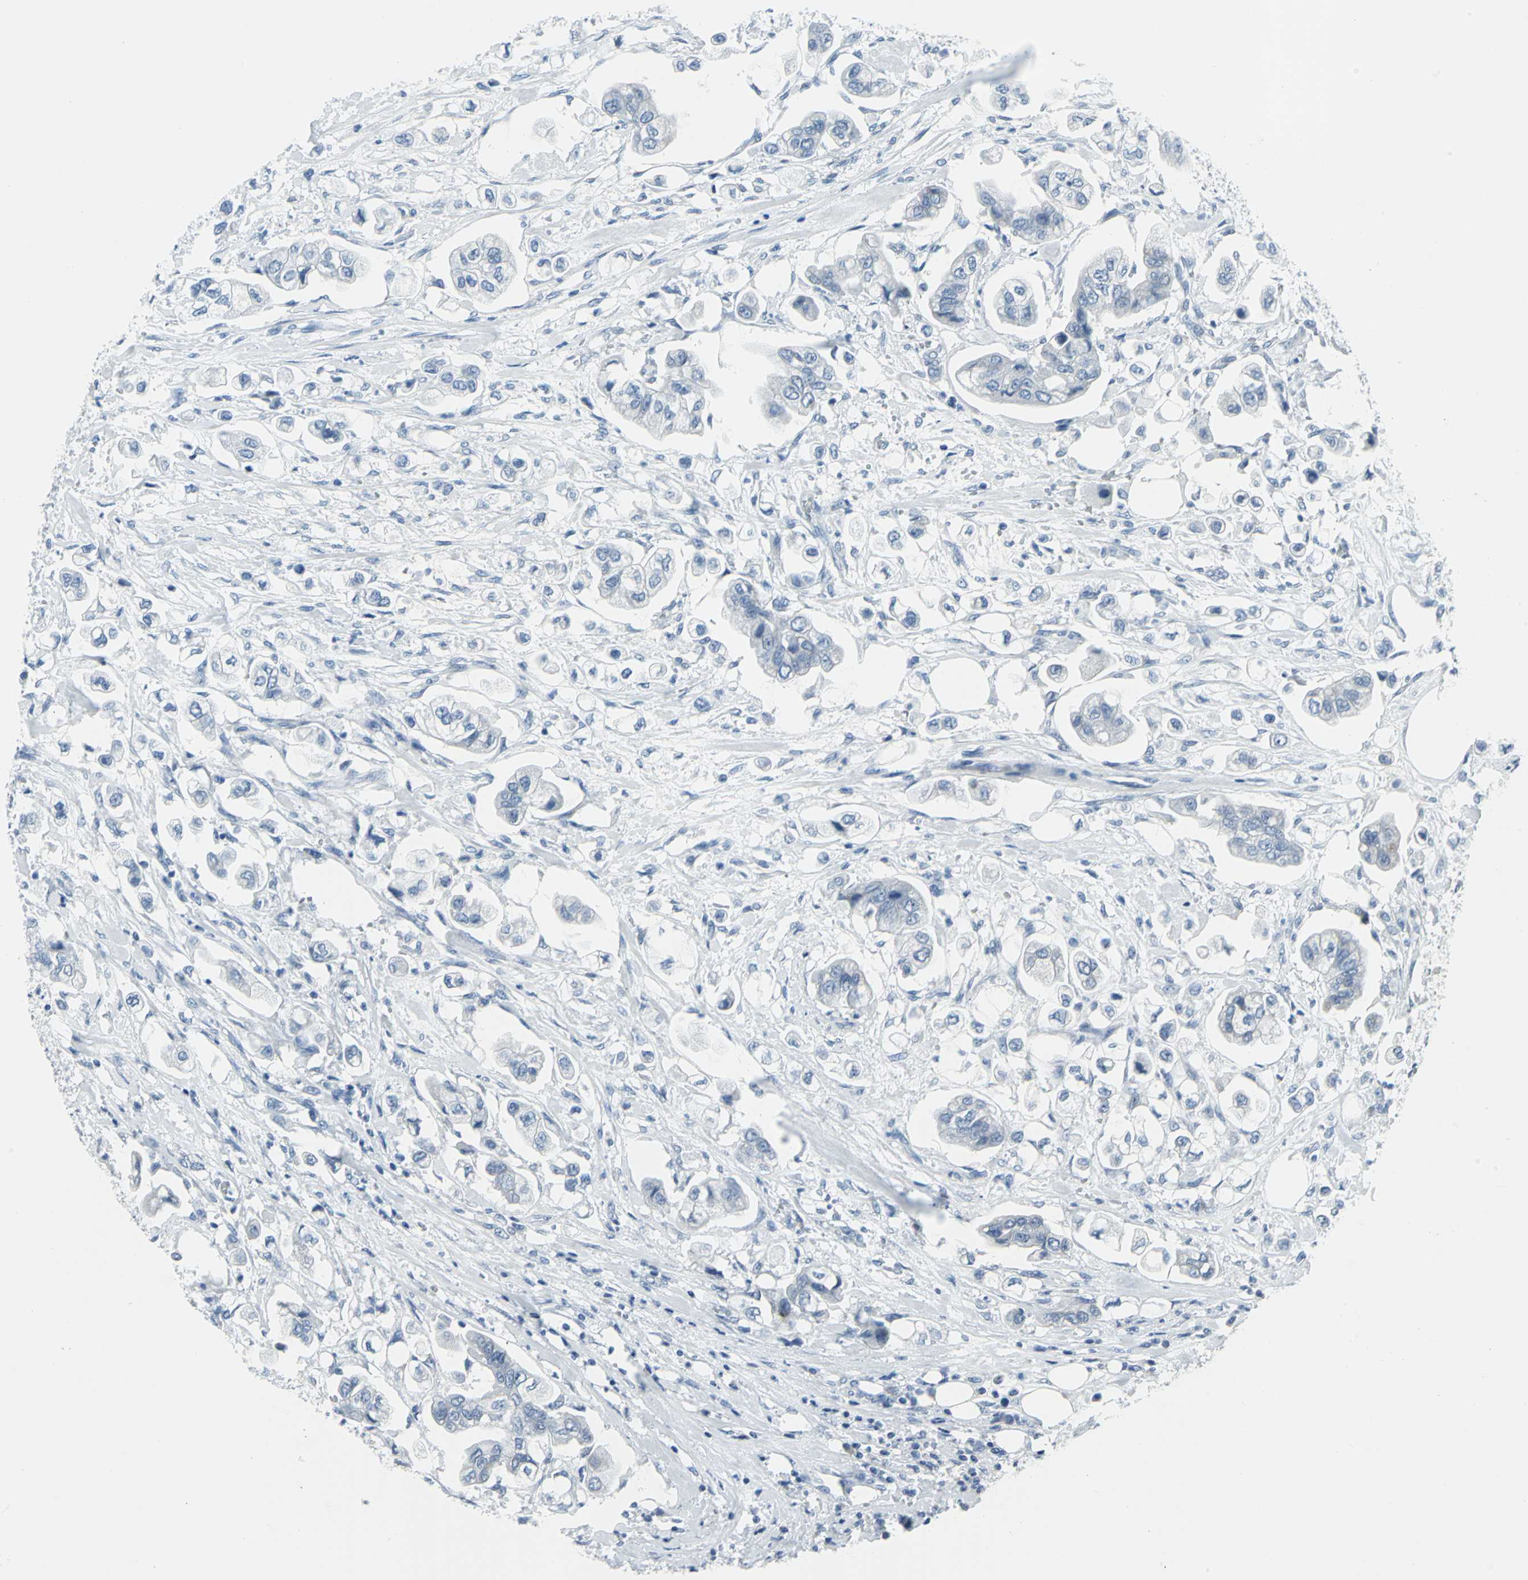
{"staining": {"intensity": "negative", "quantity": "none", "location": "none"}, "tissue": "stomach cancer", "cell_type": "Tumor cells", "image_type": "cancer", "snomed": [{"axis": "morphology", "description": "Adenocarcinoma, NOS"}, {"axis": "topography", "description": "Stomach"}], "caption": "This is an immunohistochemistry (IHC) micrograph of human adenocarcinoma (stomach). There is no positivity in tumor cells.", "gene": "DNAI2", "patient": {"sex": "male", "age": 62}}